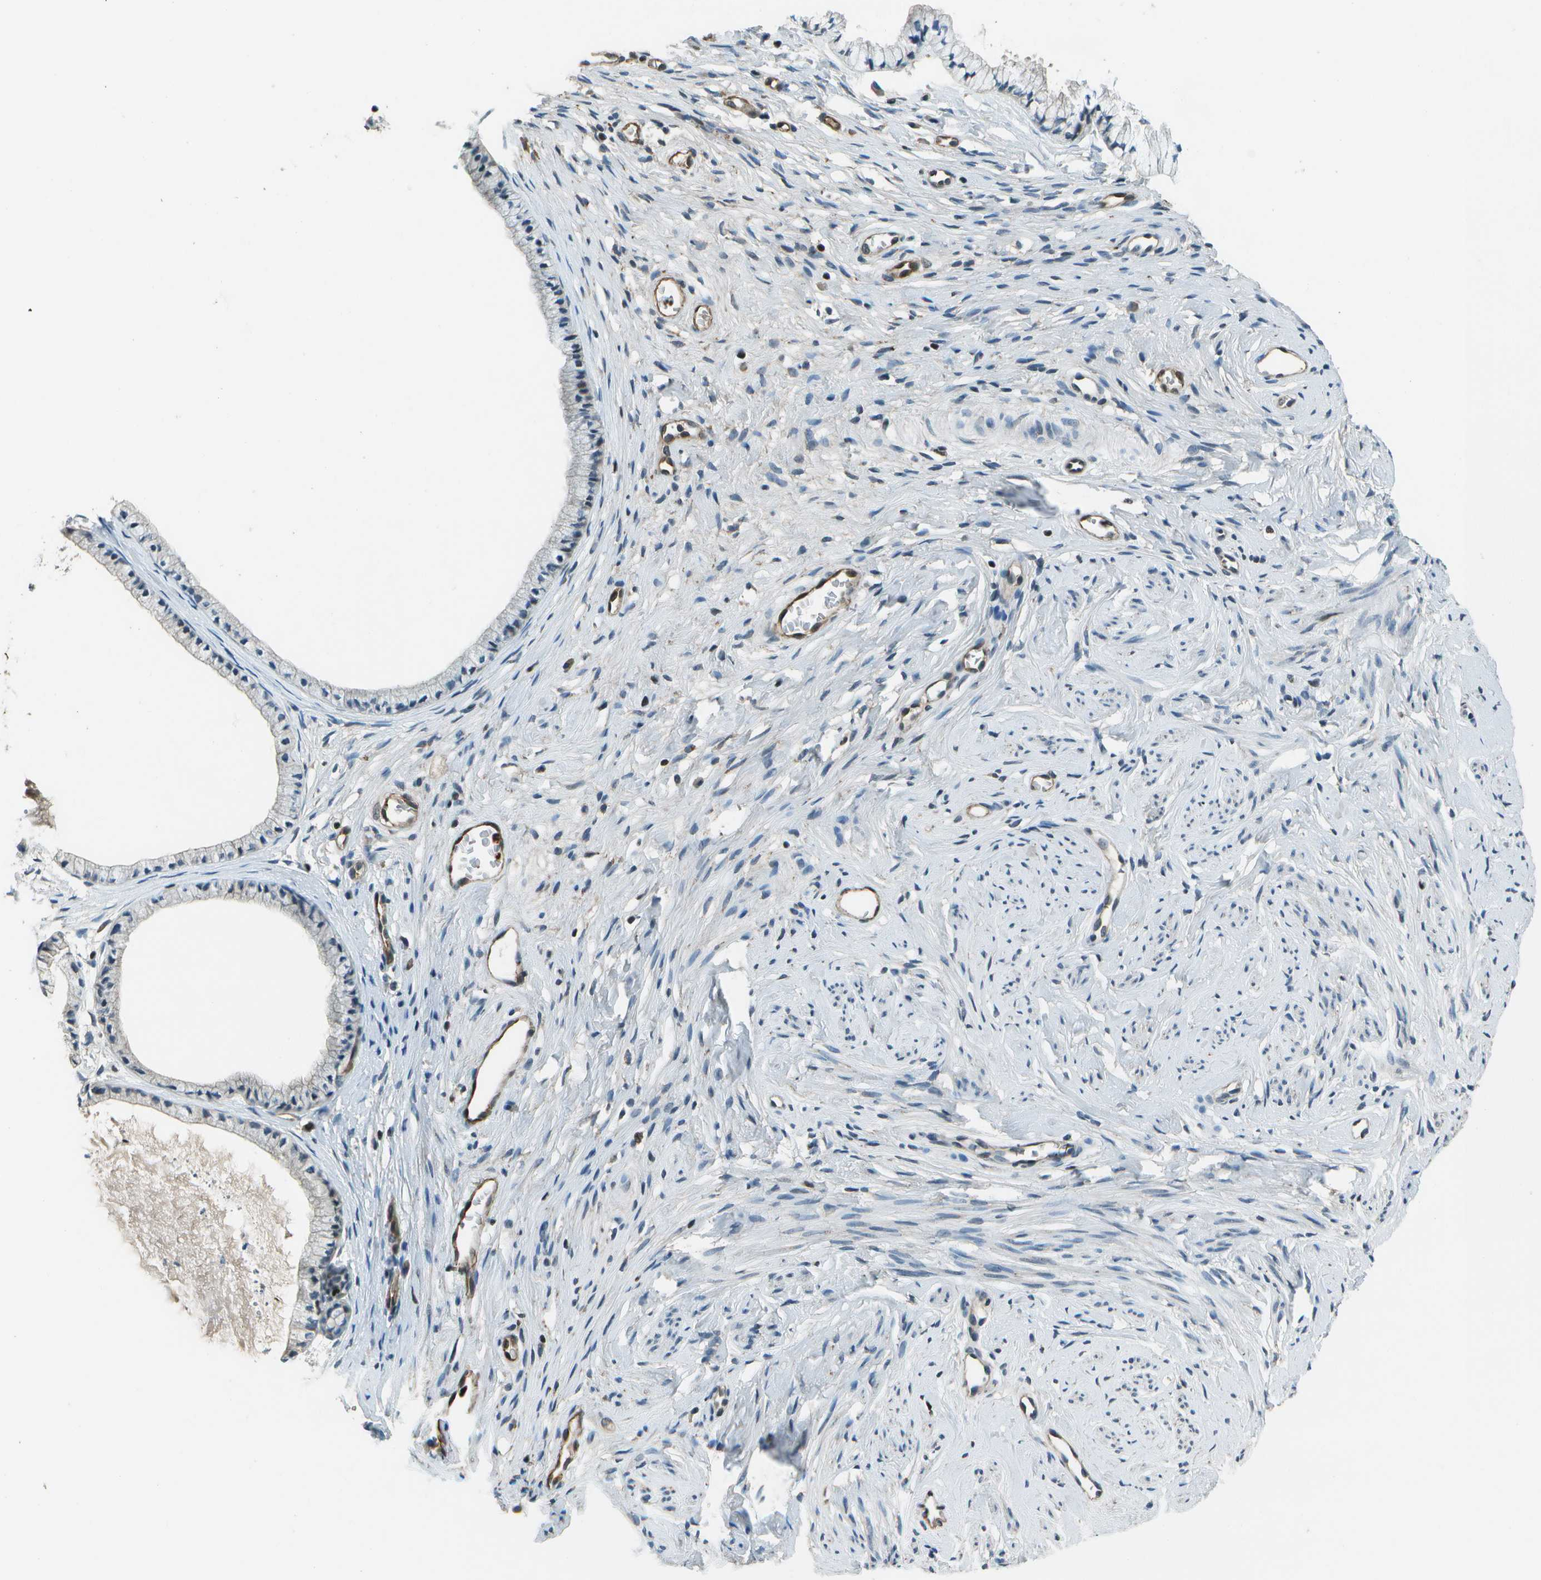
{"staining": {"intensity": "negative", "quantity": "none", "location": "none"}, "tissue": "cervix", "cell_type": "Glandular cells", "image_type": "normal", "snomed": [{"axis": "morphology", "description": "Normal tissue, NOS"}, {"axis": "topography", "description": "Cervix"}], "caption": "DAB immunohistochemical staining of normal human cervix displays no significant expression in glandular cells.", "gene": "PDLIM1", "patient": {"sex": "female", "age": 77}}